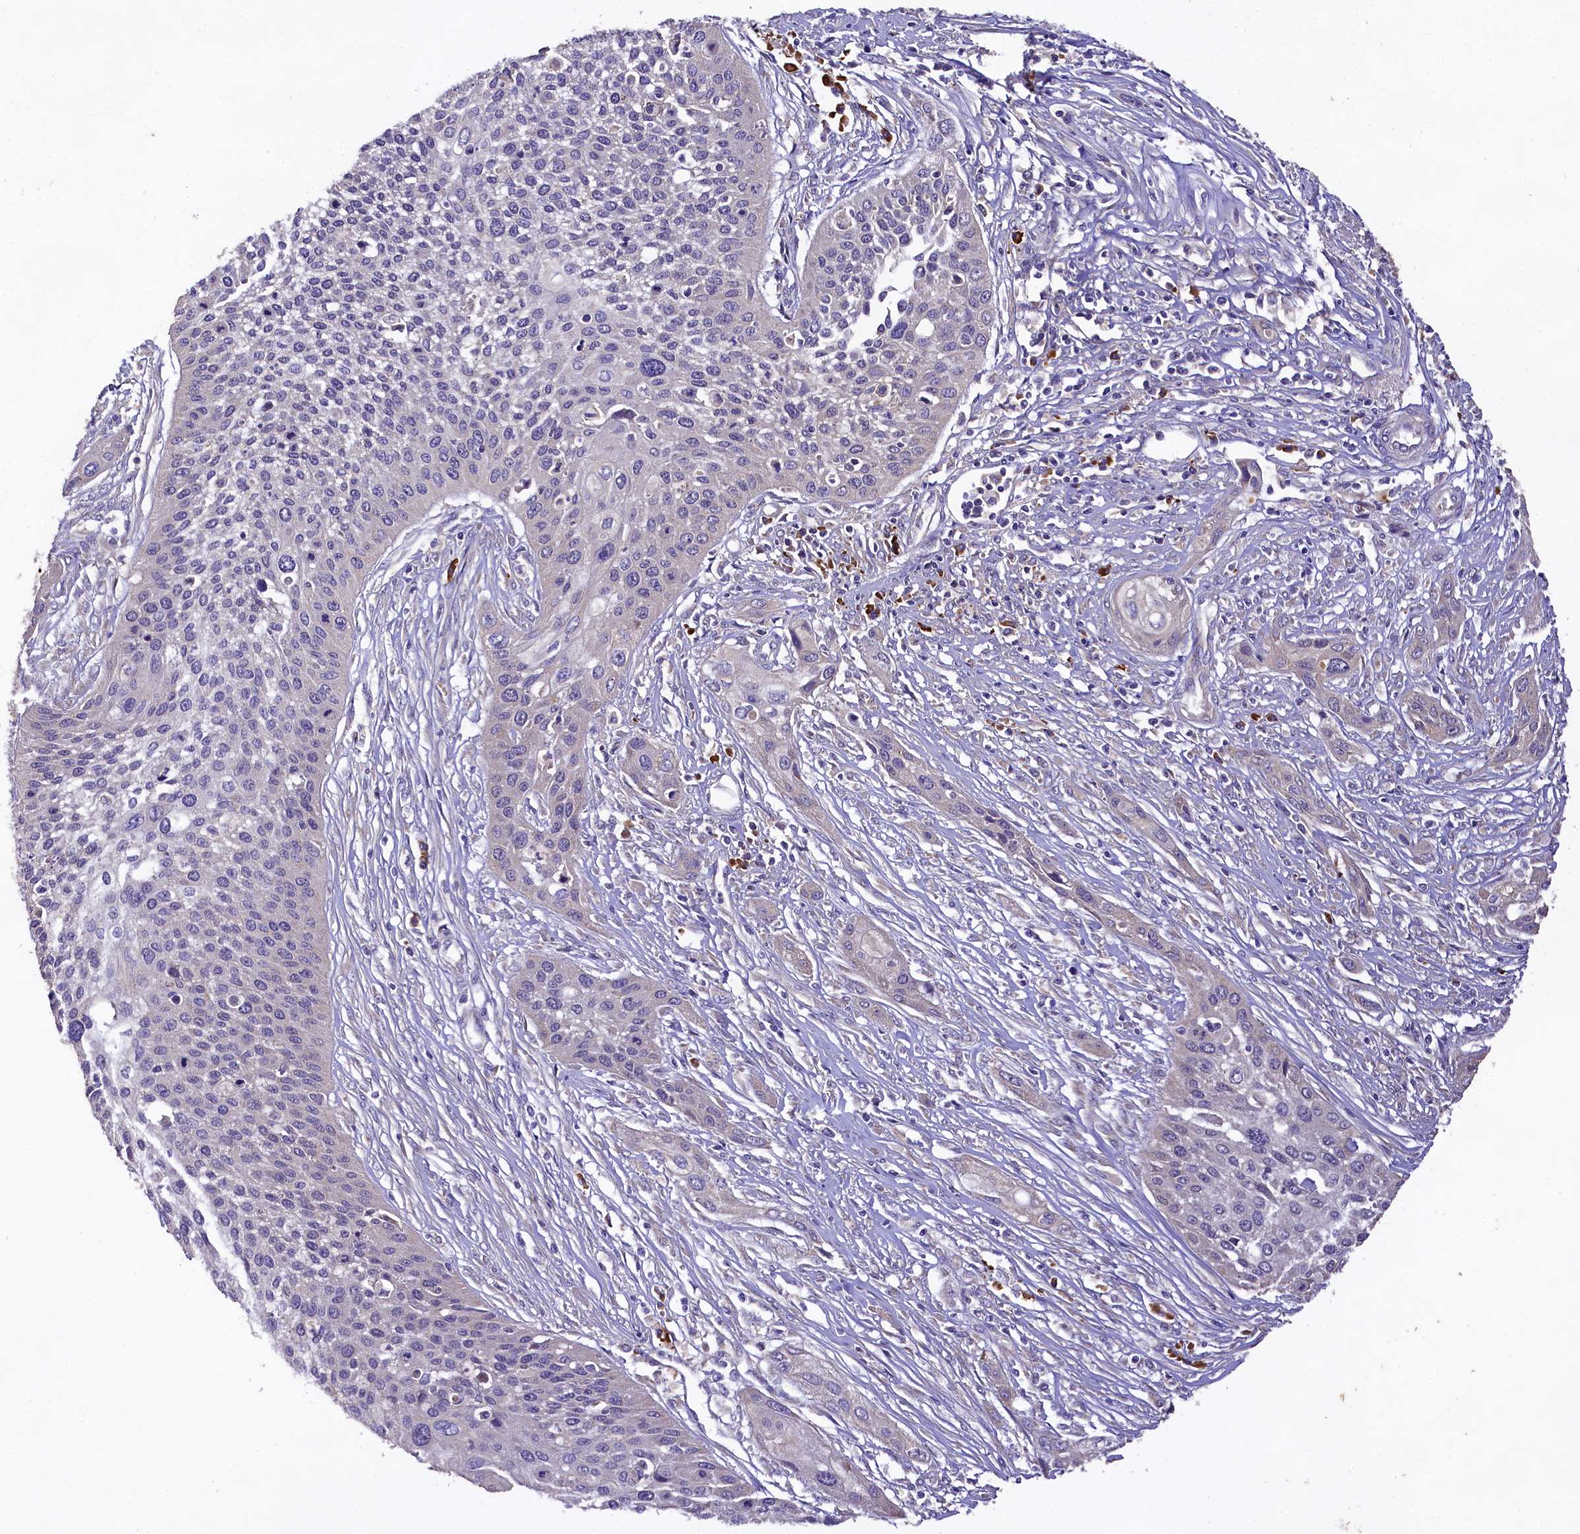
{"staining": {"intensity": "weak", "quantity": "<25%", "location": "cytoplasmic/membranous"}, "tissue": "cervical cancer", "cell_type": "Tumor cells", "image_type": "cancer", "snomed": [{"axis": "morphology", "description": "Squamous cell carcinoma, NOS"}, {"axis": "topography", "description": "Cervix"}], "caption": "The histopathology image demonstrates no significant expression in tumor cells of cervical cancer (squamous cell carcinoma).", "gene": "ENKD1", "patient": {"sex": "female", "age": 34}}